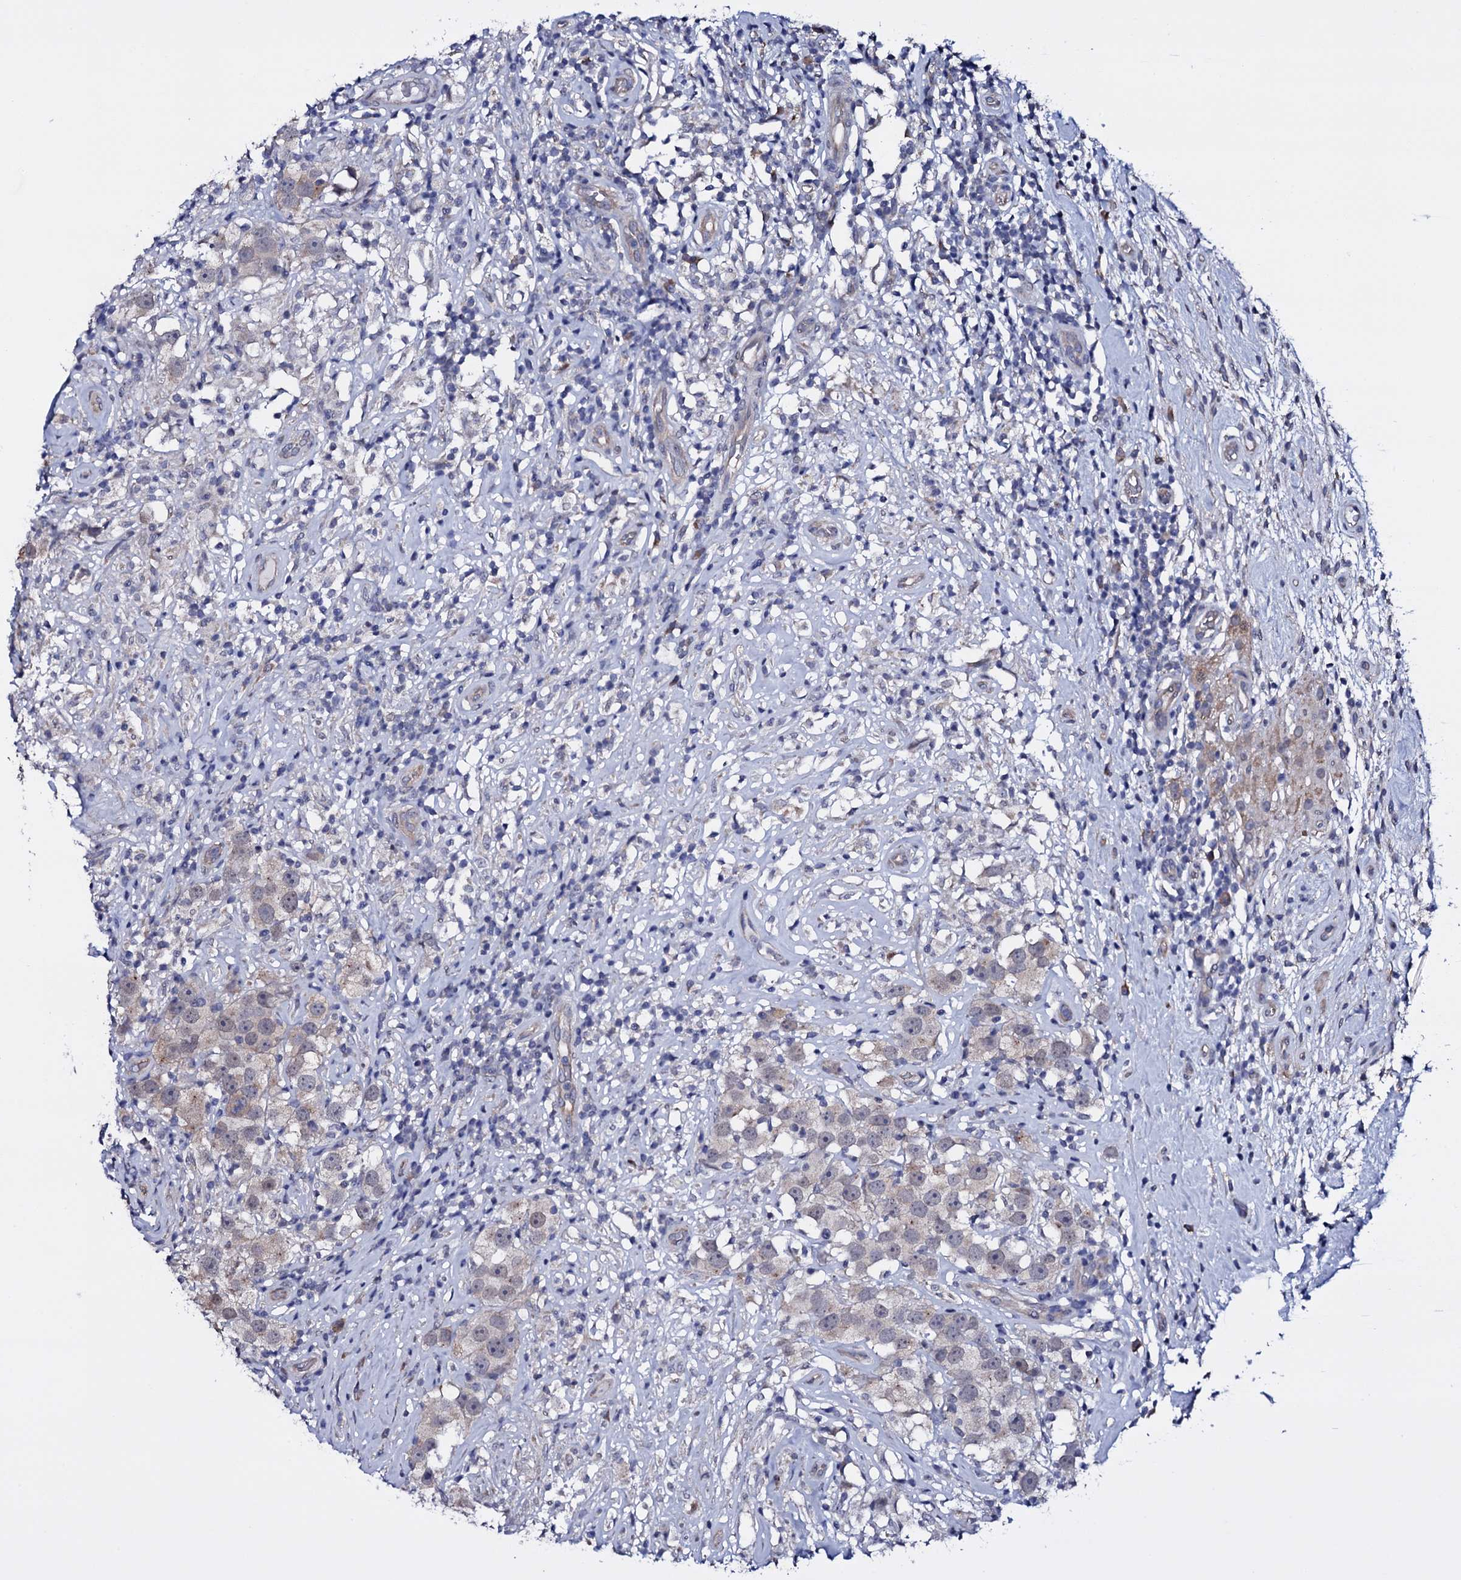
{"staining": {"intensity": "weak", "quantity": "25%-75%", "location": "cytoplasmic/membranous"}, "tissue": "testis cancer", "cell_type": "Tumor cells", "image_type": "cancer", "snomed": [{"axis": "morphology", "description": "Seminoma, NOS"}, {"axis": "topography", "description": "Testis"}], "caption": "Seminoma (testis) stained for a protein (brown) reveals weak cytoplasmic/membranous positive positivity in about 25%-75% of tumor cells.", "gene": "GAREM1", "patient": {"sex": "male", "age": 49}}